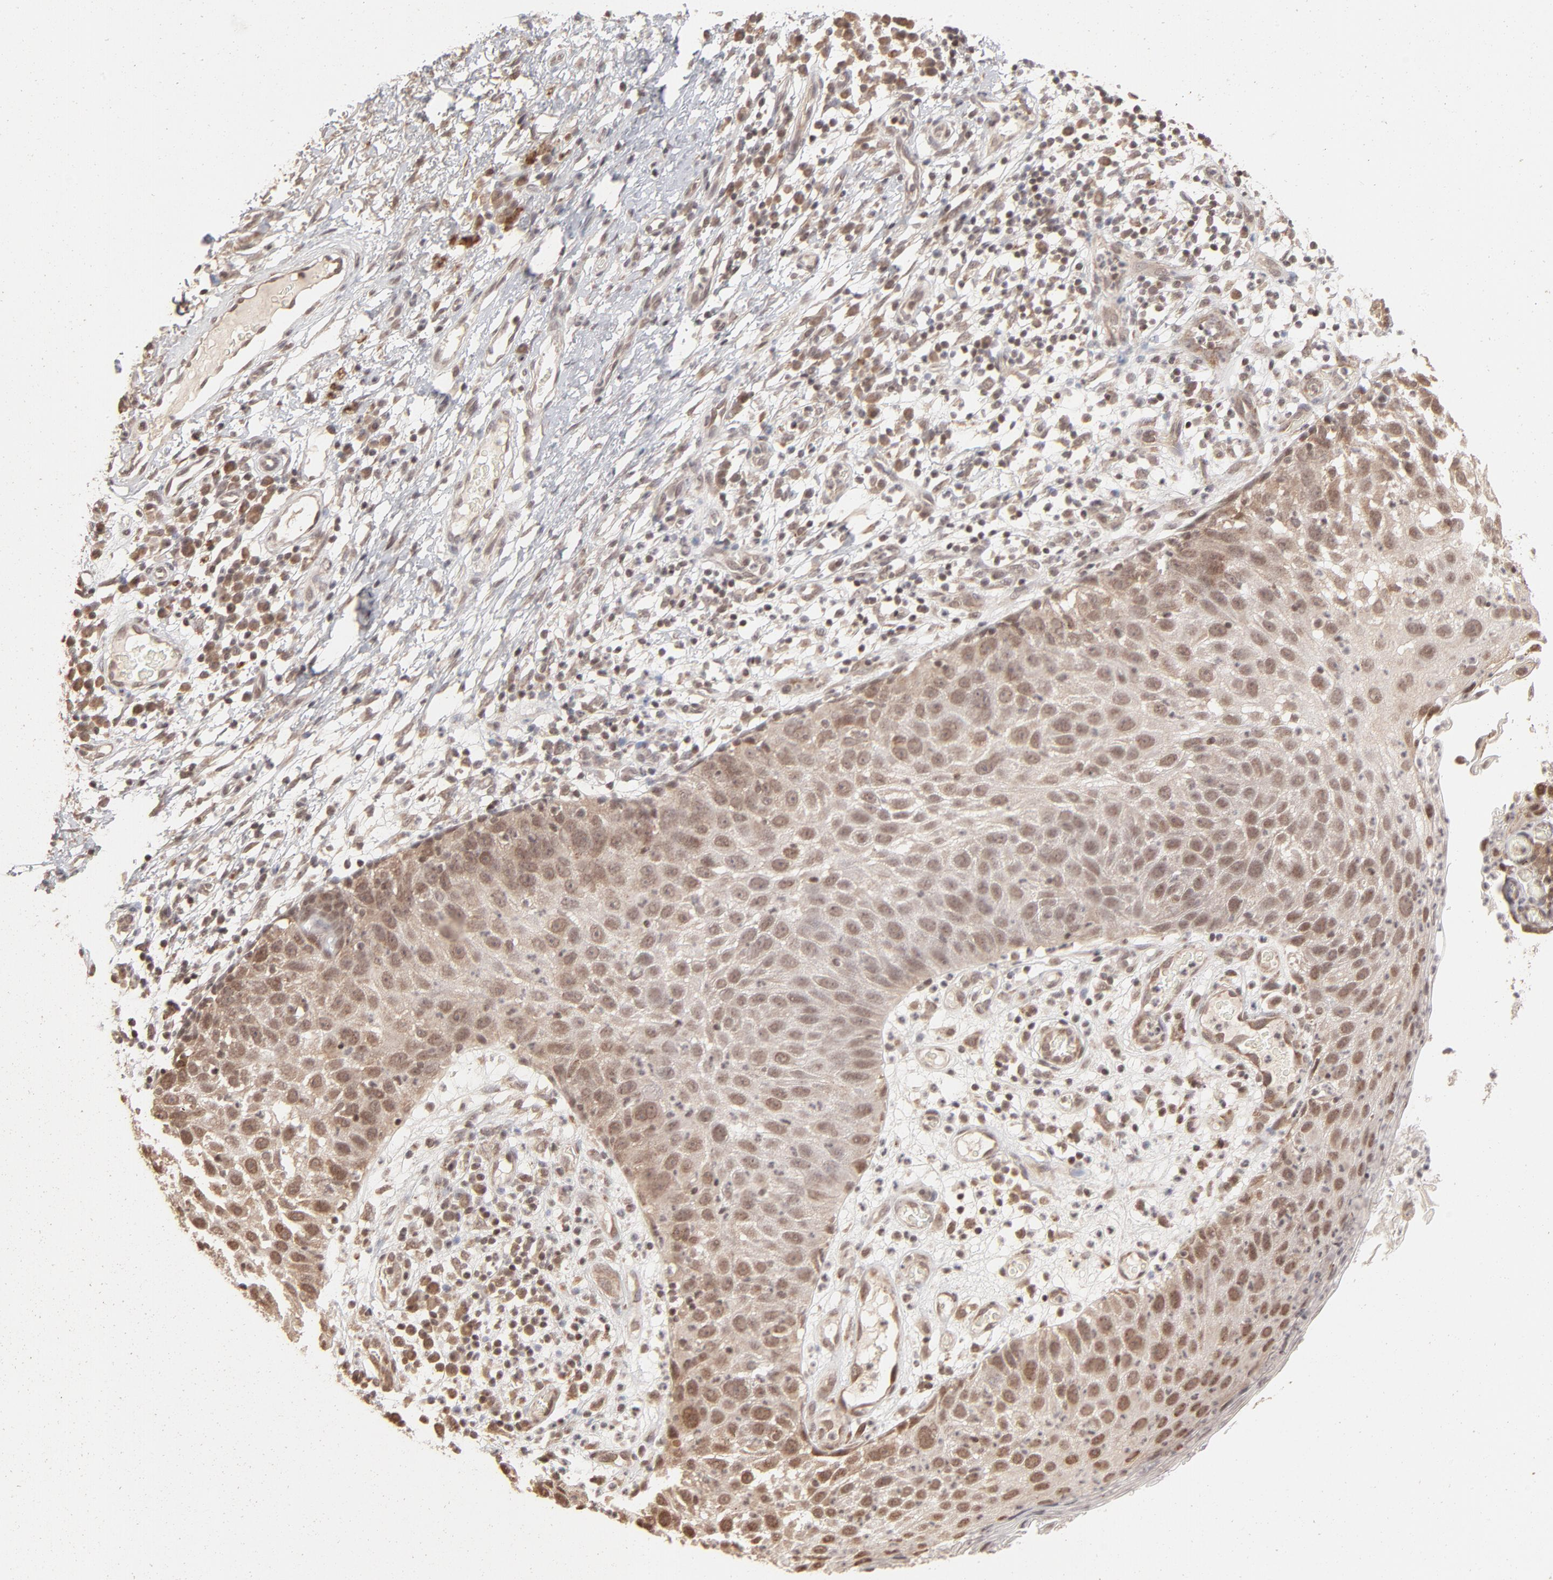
{"staining": {"intensity": "weak", "quantity": ">75%", "location": "cytoplasmic/membranous,nuclear"}, "tissue": "skin cancer", "cell_type": "Tumor cells", "image_type": "cancer", "snomed": [{"axis": "morphology", "description": "Squamous cell carcinoma, NOS"}, {"axis": "topography", "description": "Skin"}], "caption": "This is a histology image of immunohistochemistry (IHC) staining of squamous cell carcinoma (skin), which shows weak expression in the cytoplasmic/membranous and nuclear of tumor cells.", "gene": "ARIH1", "patient": {"sex": "male", "age": 87}}